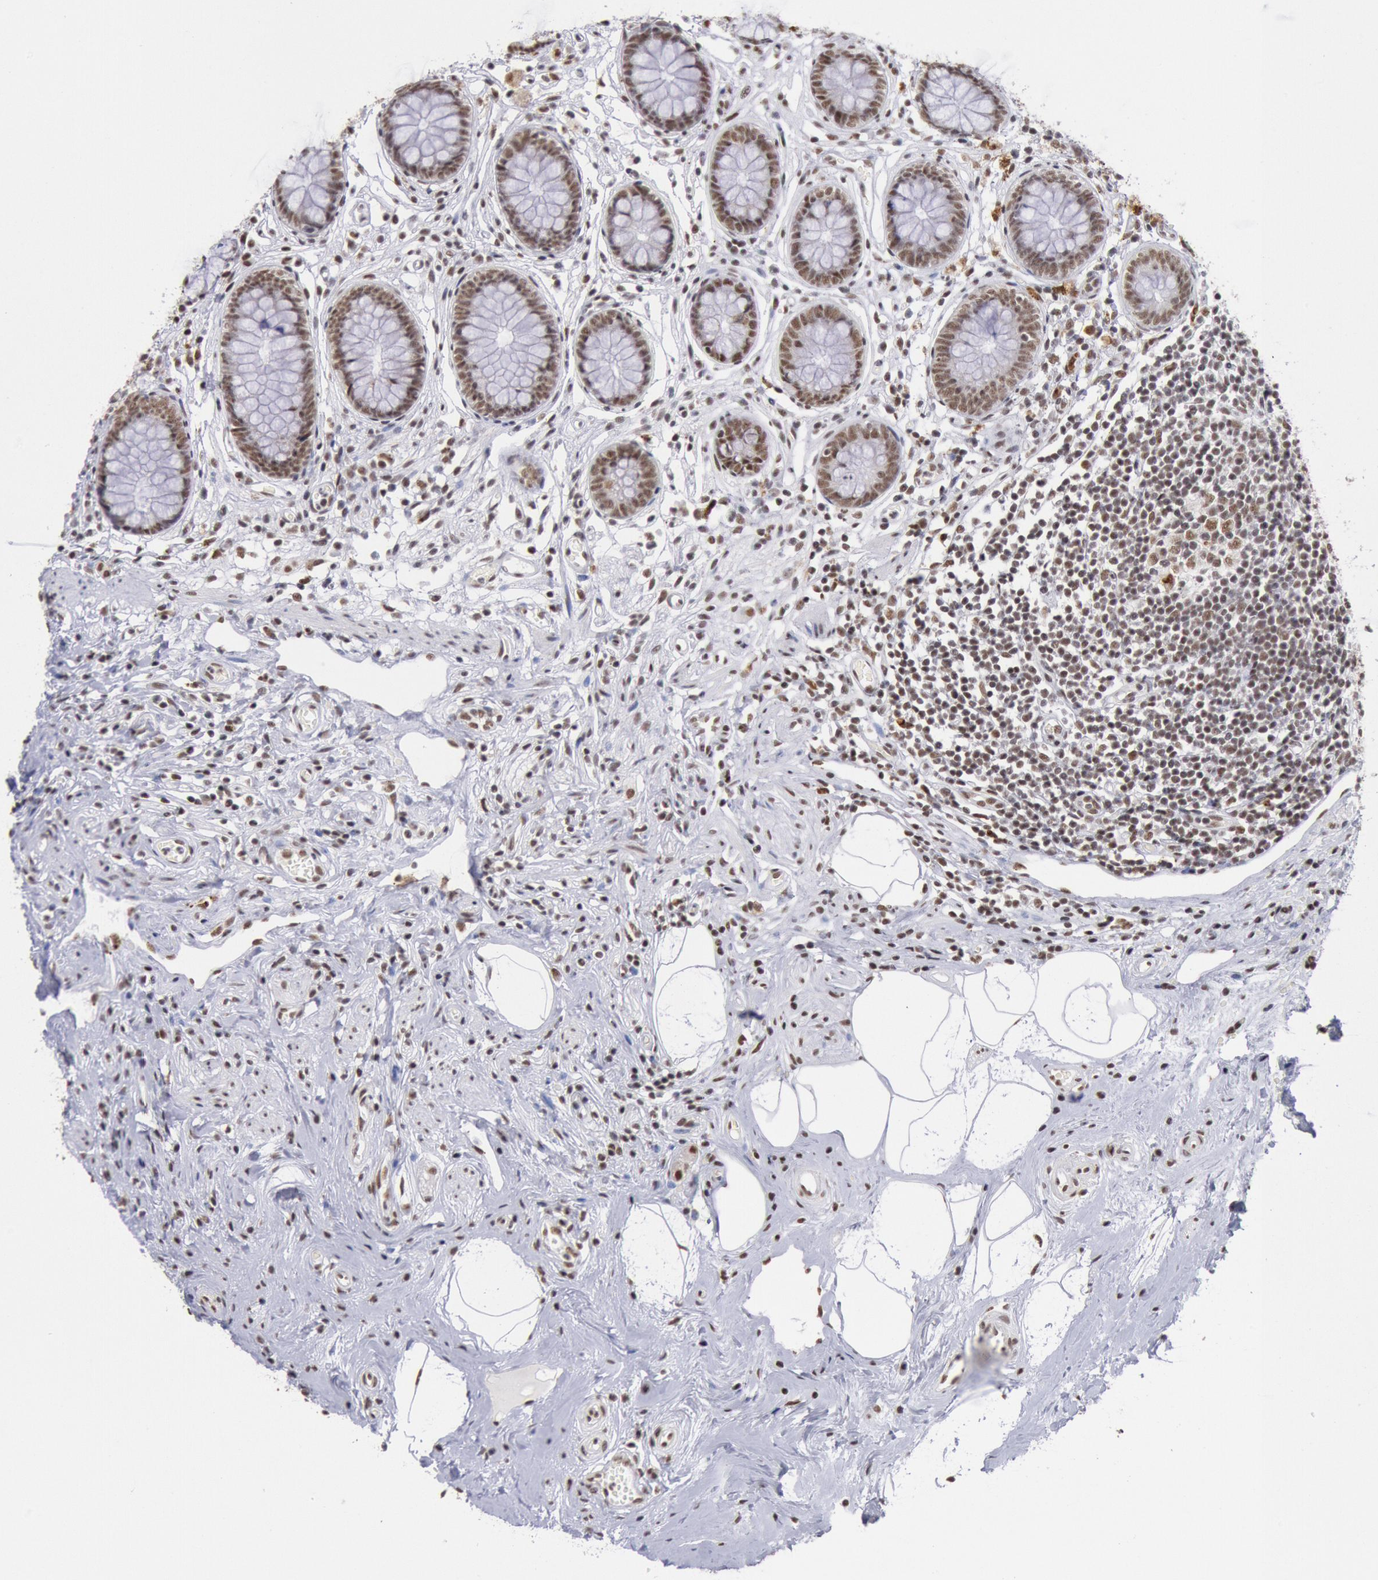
{"staining": {"intensity": "moderate", "quantity": ">75%", "location": "nuclear"}, "tissue": "appendix", "cell_type": "Glandular cells", "image_type": "normal", "snomed": [{"axis": "morphology", "description": "Normal tissue, NOS"}, {"axis": "topography", "description": "Appendix"}], "caption": "Protein analysis of unremarkable appendix demonstrates moderate nuclear expression in about >75% of glandular cells. Using DAB (brown) and hematoxylin (blue) stains, captured at high magnification using brightfield microscopy.", "gene": "SNRPD3", "patient": {"sex": "male", "age": 38}}